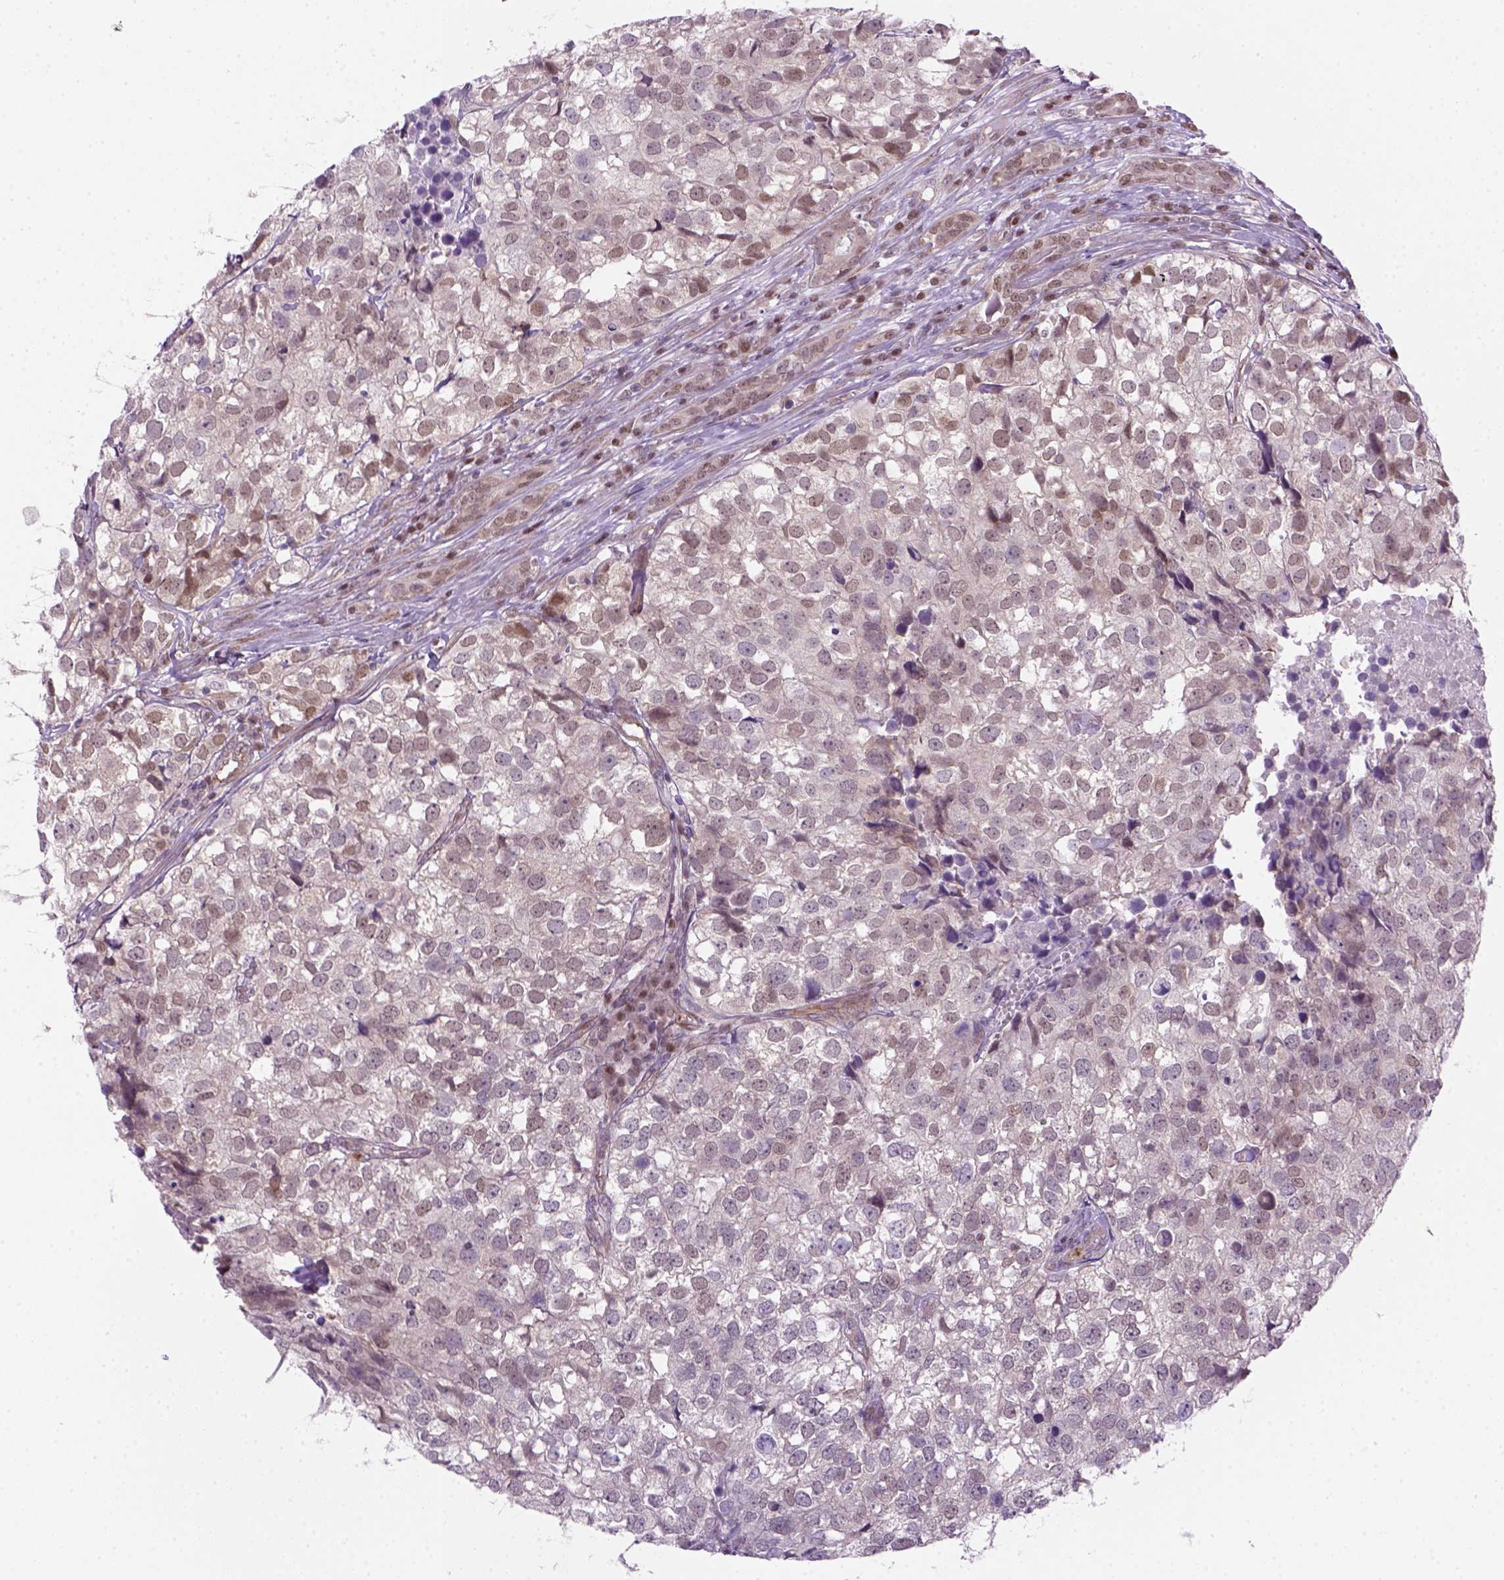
{"staining": {"intensity": "weak", "quantity": "<25%", "location": "nuclear"}, "tissue": "breast cancer", "cell_type": "Tumor cells", "image_type": "cancer", "snomed": [{"axis": "morphology", "description": "Duct carcinoma"}, {"axis": "topography", "description": "Breast"}], "caption": "The IHC histopathology image has no significant expression in tumor cells of breast infiltrating ductal carcinoma tissue.", "gene": "MGMT", "patient": {"sex": "female", "age": 30}}